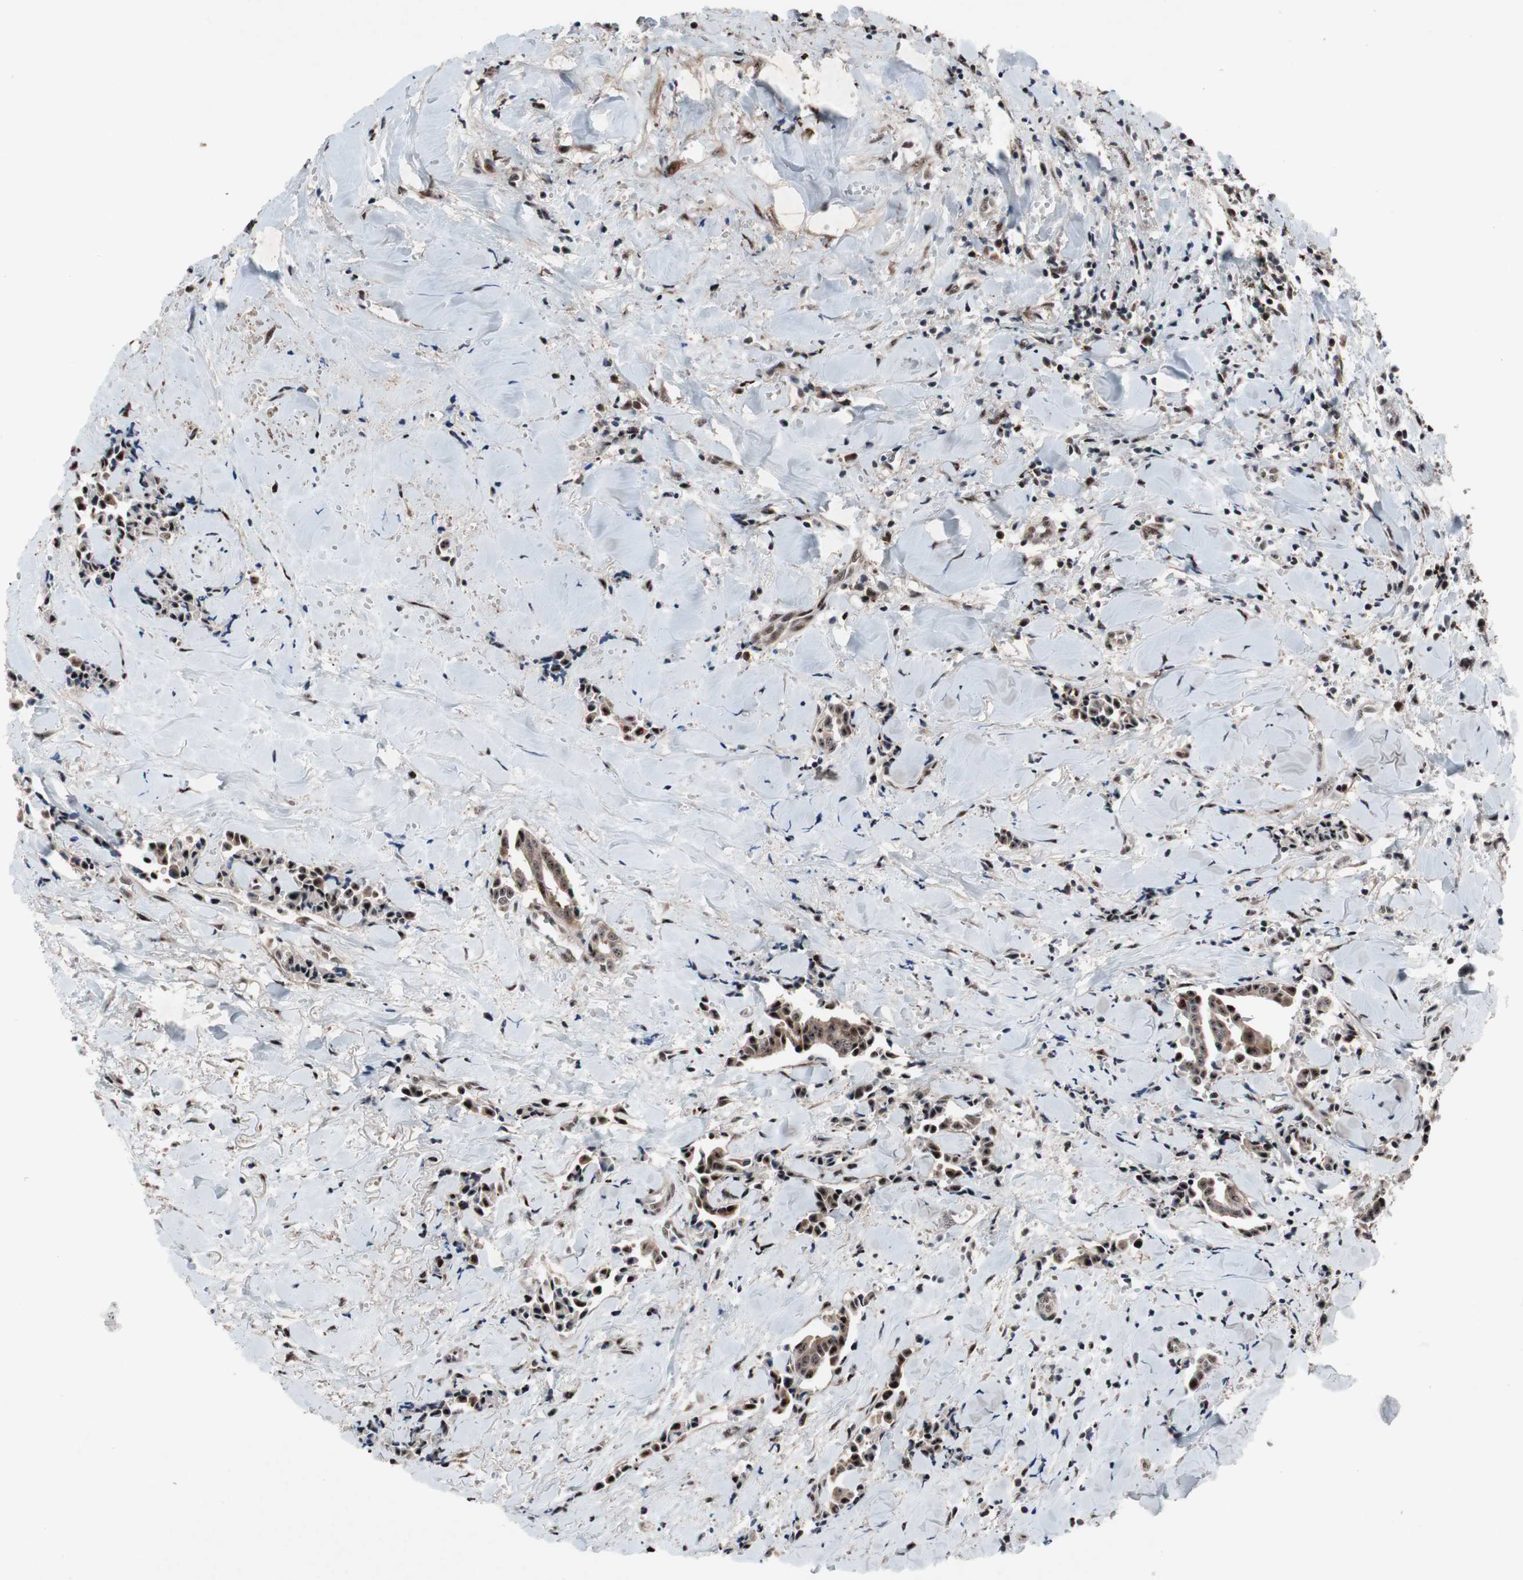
{"staining": {"intensity": "weak", "quantity": ">75%", "location": "nuclear"}, "tissue": "head and neck cancer", "cell_type": "Tumor cells", "image_type": "cancer", "snomed": [{"axis": "morphology", "description": "Adenocarcinoma, NOS"}, {"axis": "topography", "description": "Salivary gland"}, {"axis": "topography", "description": "Head-Neck"}], "caption": "Protein staining of adenocarcinoma (head and neck) tissue reveals weak nuclear expression in about >75% of tumor cells.", "gene": "SOX7", "patient": {"sex": "female", "age": 59}}